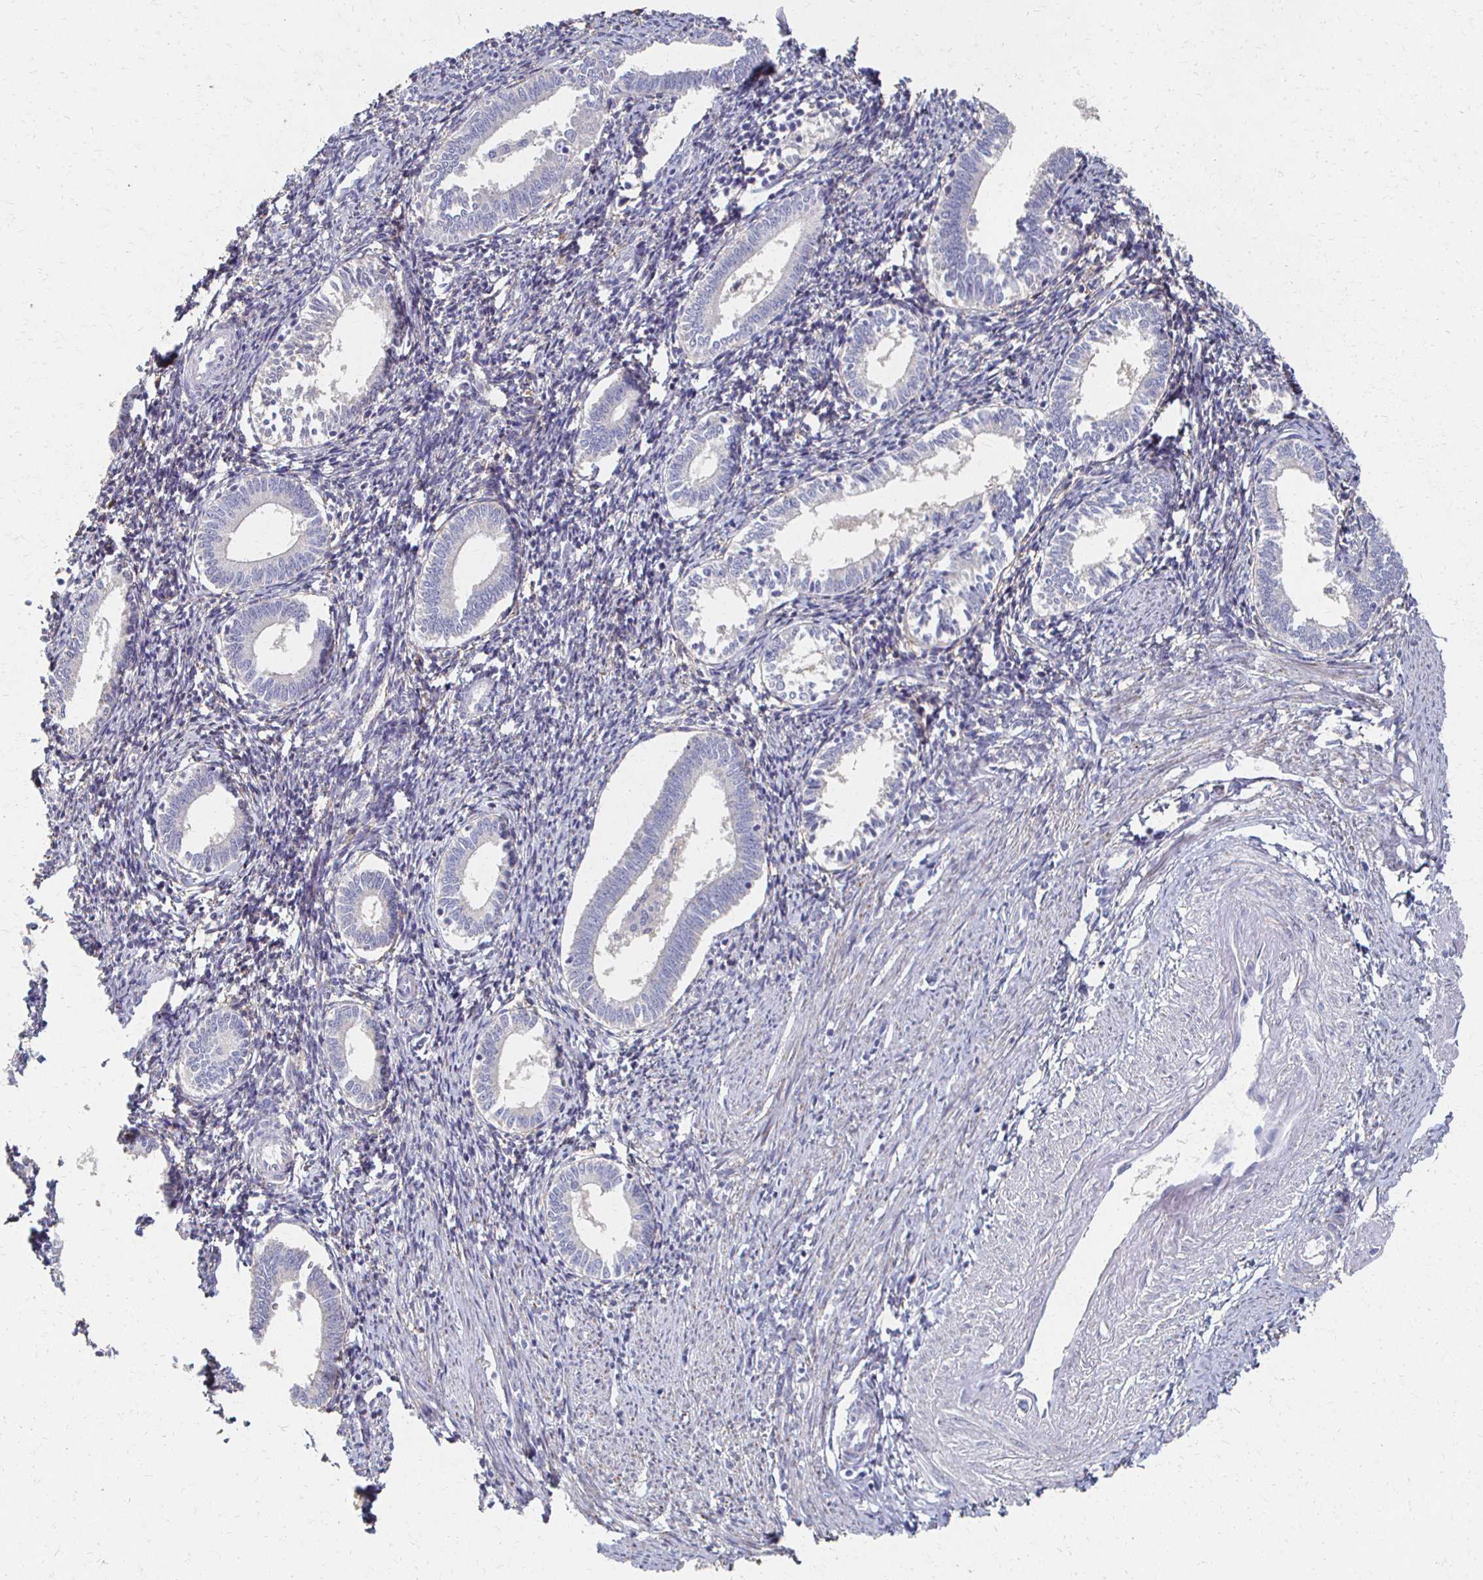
{"staining": {"intensity": "weak", "quantity": "<25%", "location": "cytoplasmic/membranous"}, "tissue": "endometrium", "cell_type": "Cells in endometrial stroma", "image_type": "normal", "snomed": [{"axis": "morphology", "description": "Normal tissue, NOS"}, {"axis": "topography", "description": "Endometrium"}], "caption": "A histopathology image of human endometrium is negative for staining in cells in endometrial stroma. (DAB (3,3'-diaminobenzidine) IHC, high magnification).", "gene": "CX3CR1", "patient": {"sex": "female", "age": 41}}